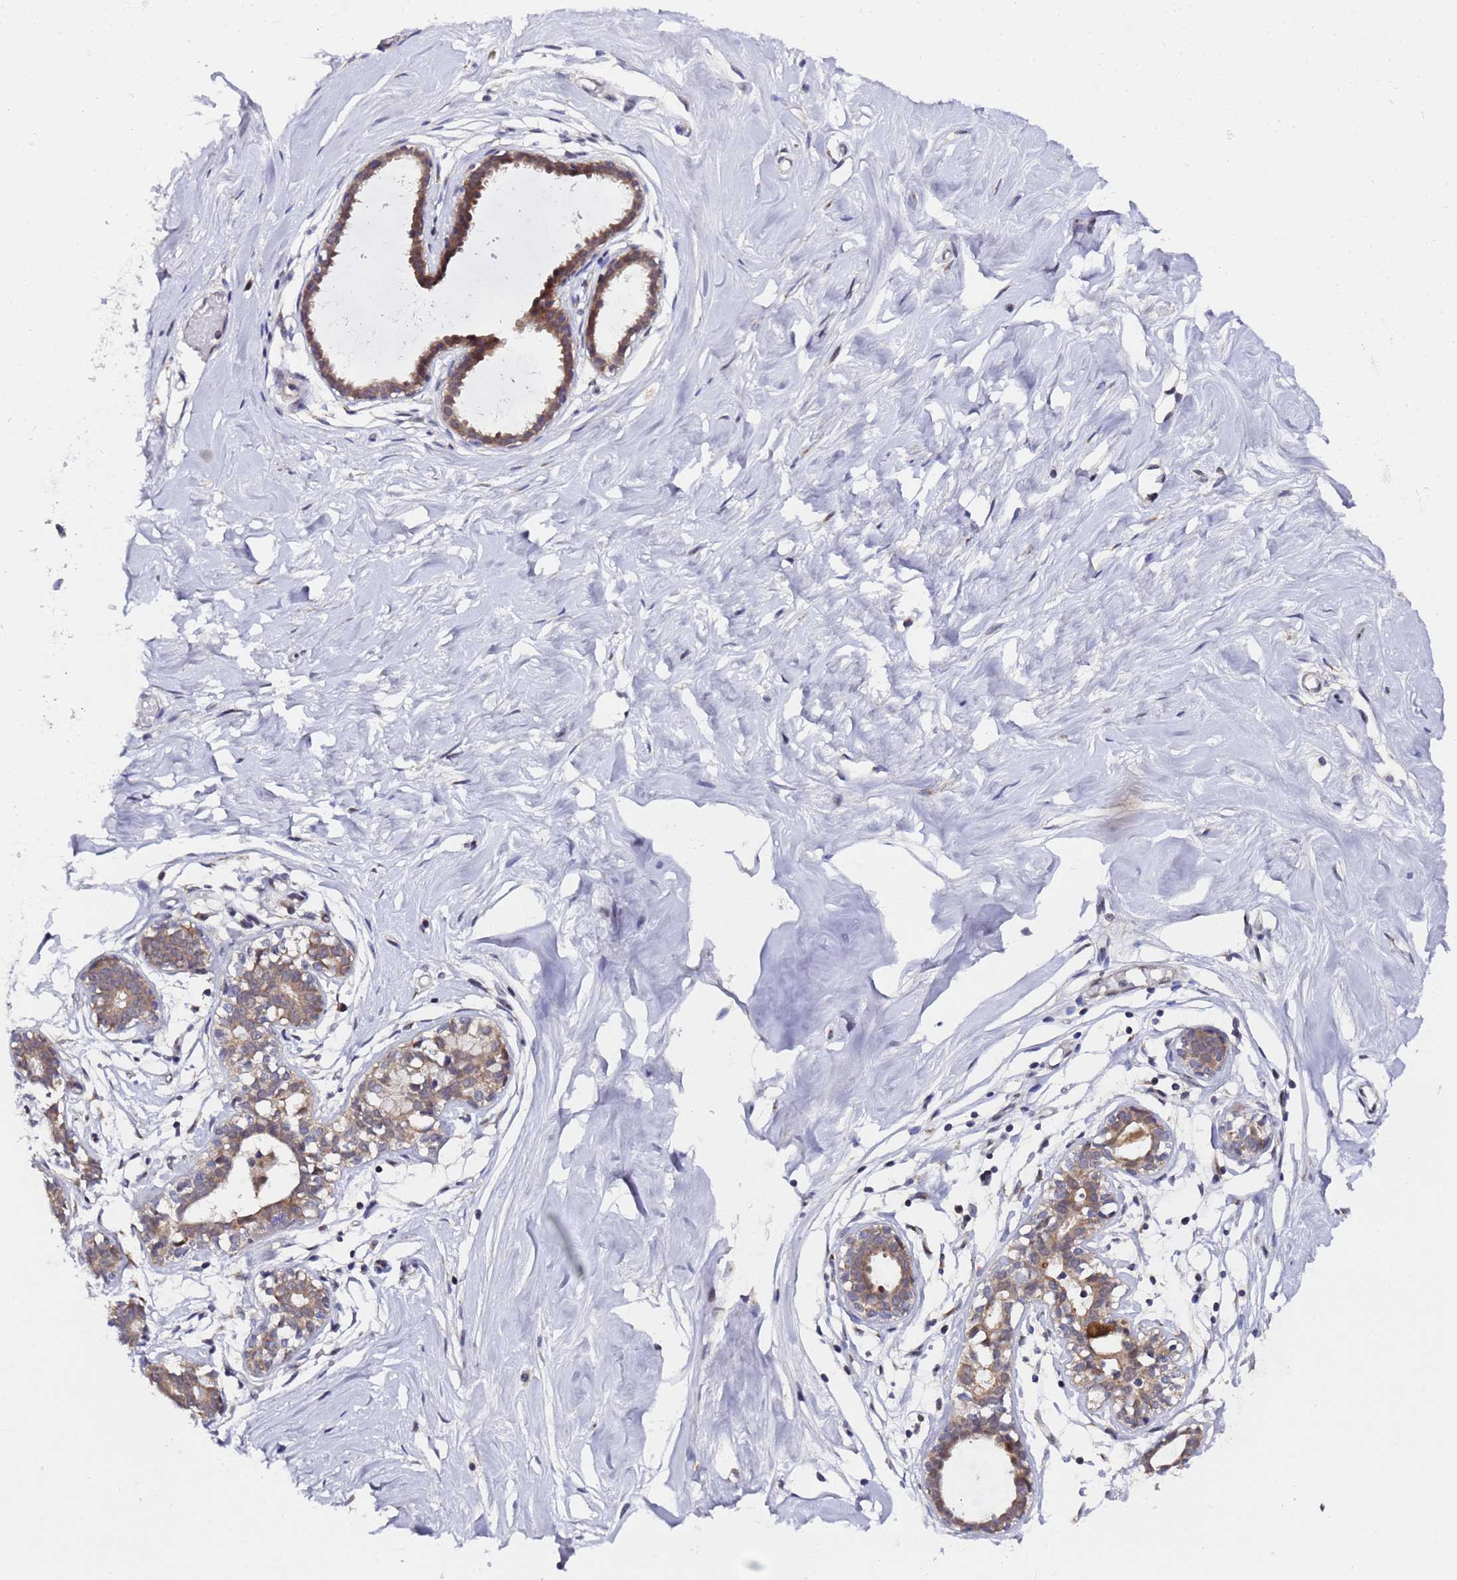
{"staining": {"intensity": "moderate", "quantity": ">75%", "location": "cytoplasmic/membranous"}, "tissue": "breast", "cell_type": "Glandular cells", "image_type": "normal", "snomed": [{"axis": "morphology", "description": "Normal tissue, NOS"}, {"axis": "morphology", "description": "Adenoma, NOS"}, {"axis": "topography", "description": "Breast"}], "caption": "A micrograph of human breast stained for a protein demonstrates moderate cytoplasmic/membranous brown staining in glandular cells. (Stains: DAB in brown, nuclei in blue, Microscopy: brightfield microscopy at high magnification).", "gene": "ANAPC13", "patient": {"sex": "female", "age": 23}}